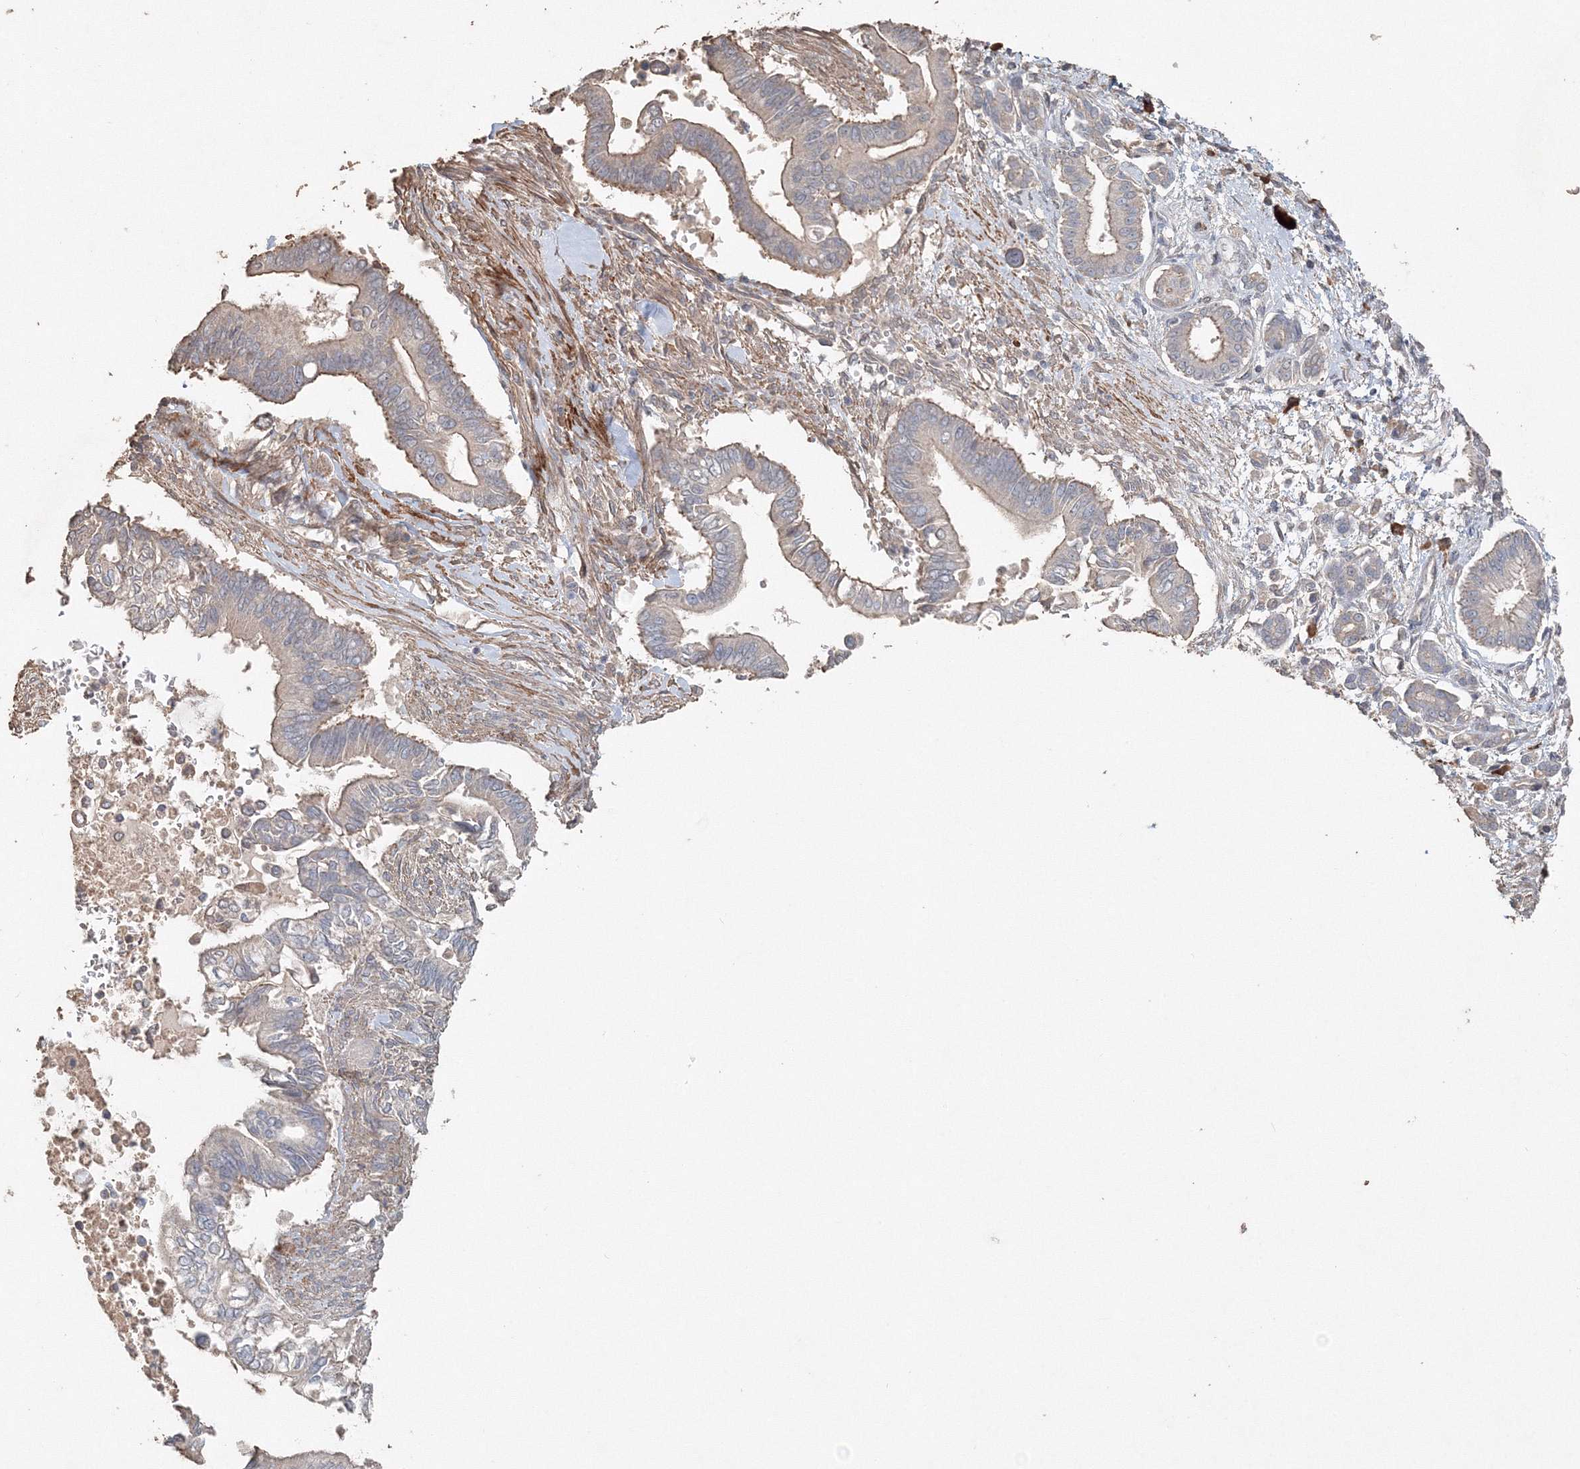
{"staining": {"intensity": "weak", "quantity": "25%-75%", "location": "cytoplasmic/membranous"}, "tissue": "pancreatic cancer", "cell_type": "Tumor cells", "image_type": "cancer", "snomed": [{"axis": "morphology", "description": "Adenocarcinoma, NOS"}, {"axis": "topography", "description": "Pancreas"}], "caption": "This micrograph demonstrates IHC staining of pancreatic adenocarcinoma, with low weak cytoplasmic/membranous expression in approximately 25%-75% of tumor cells.", "gene": "NALF2", "patient": {"sex": "male", "age": 68}}